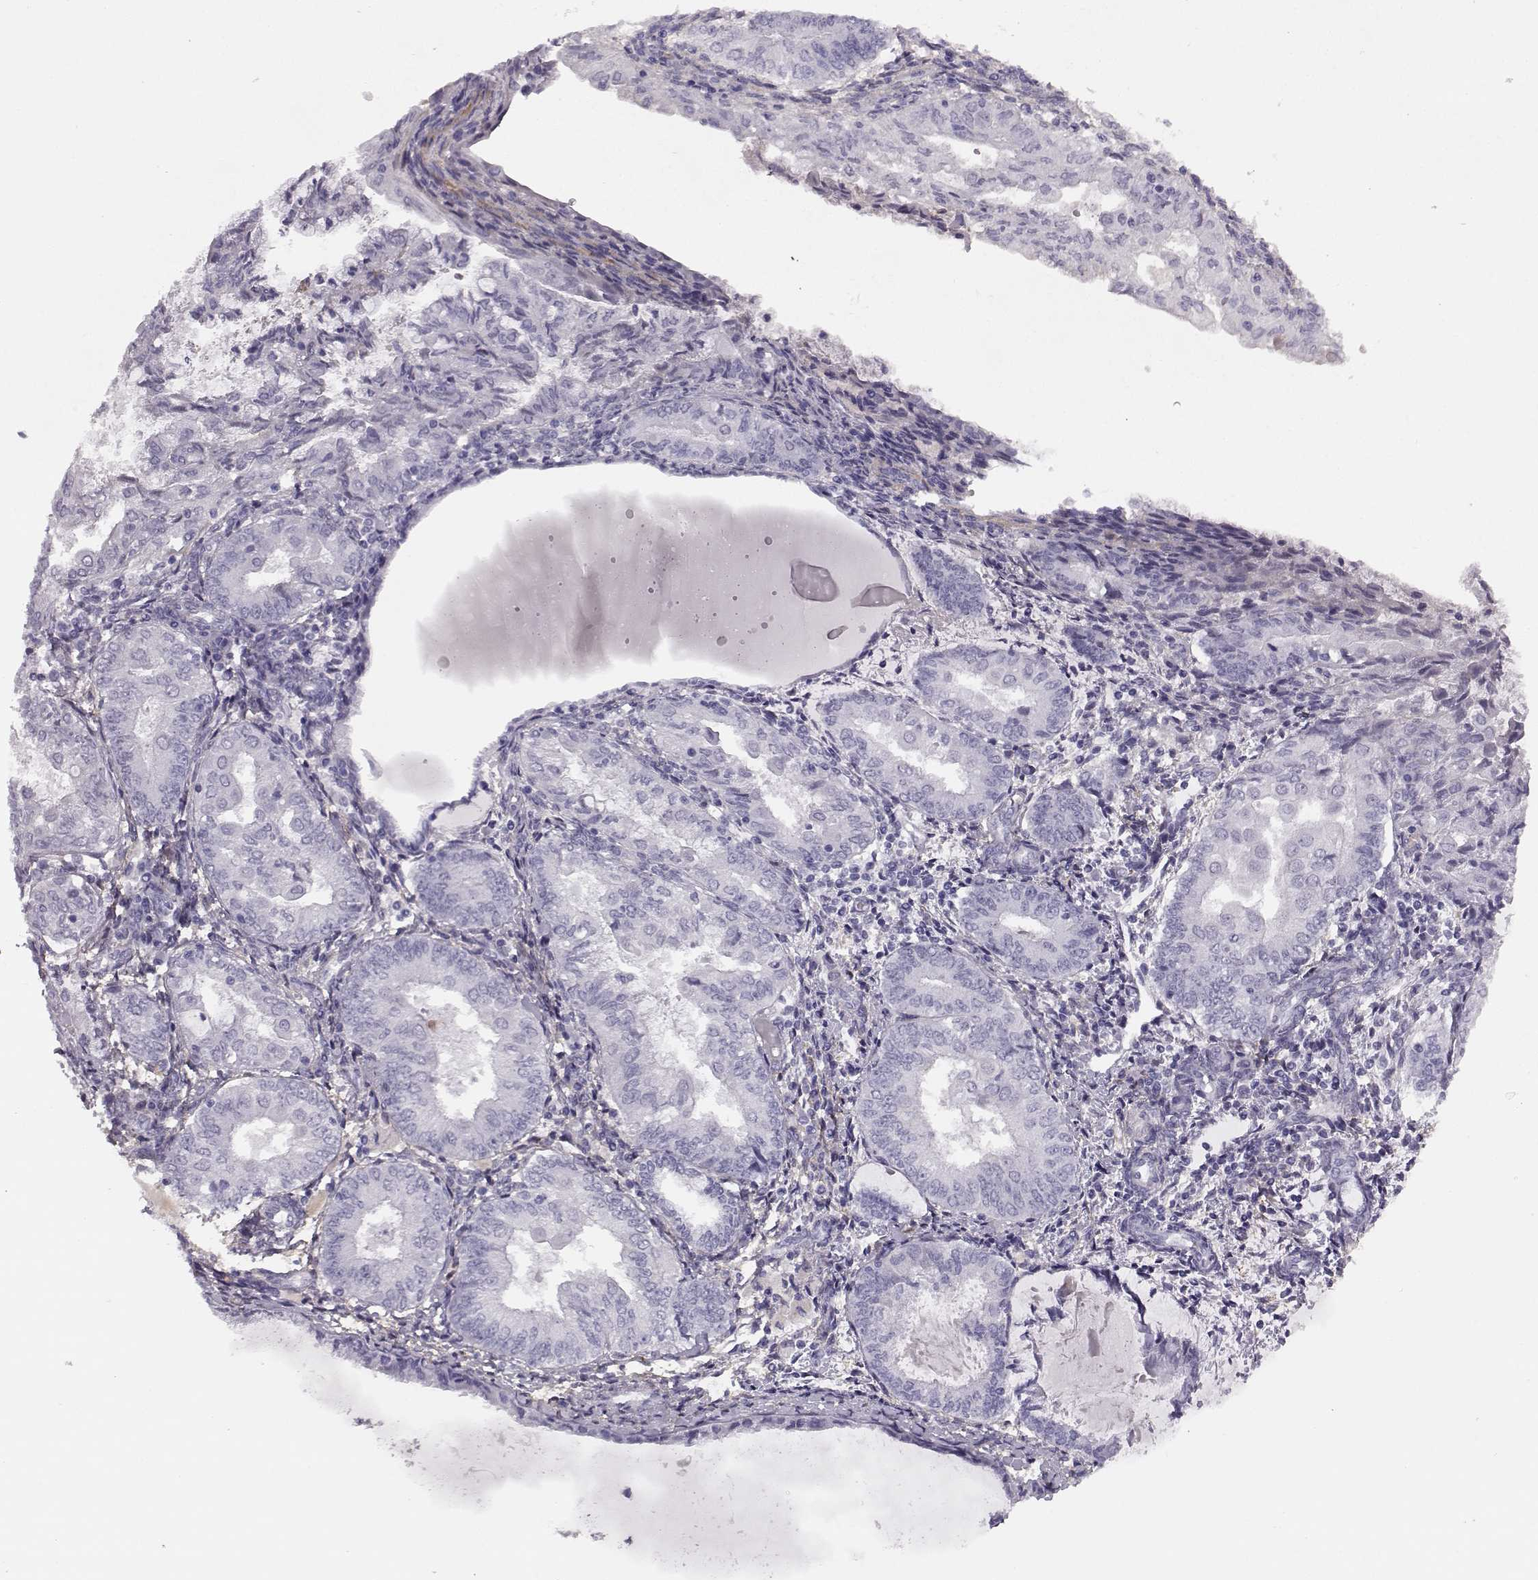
{"staining": {"intensity": "negative", "quantity": "none", "location": "none"}, "tissue": "endometrial cancer", "cell_type": "Tumor cells", "image_type": "cancer", "snomed": [{"axis": "morphology", "description": "Adenocarcinoma, NOS"}, {"axis": "topography", "description": "Endometrium"}], "caption": "Immunohistochemistry (IHC) image of human endometrial cancer (adenocarcinoma) stained for a protein (brown), which demonstrates no positivity in tumor cells.", "gene": "TRIM69", "patient": {"sex": "female", "age": 68}}